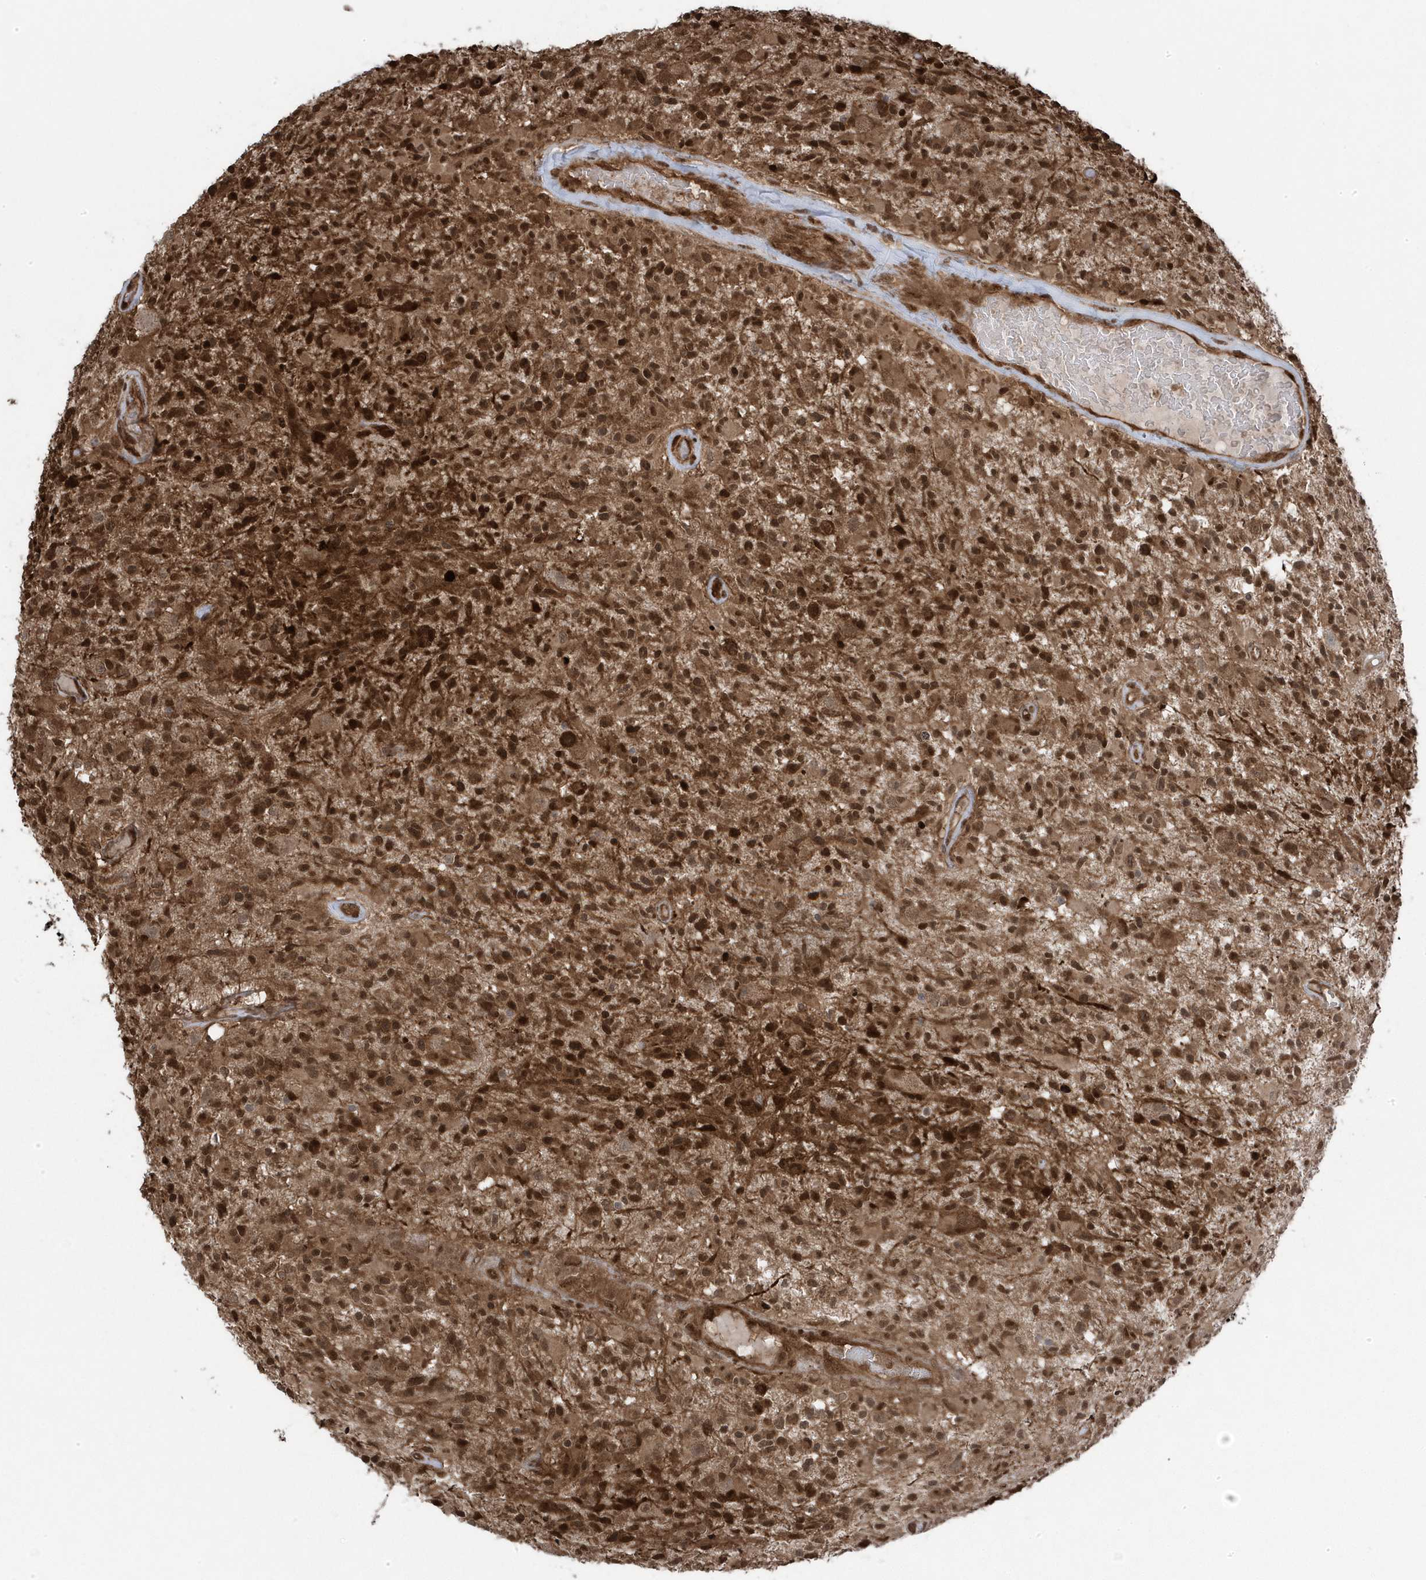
{"staining": {"intensity": "moderate", "quantity": ">75%", "location": "cytoplasmic/membranous,nuclear"}, "tissue": "glioma", "cell_type": "Tumor cells", "image_type": "cancer", "snomed": [{"axis": "morphology", "description": "Glioma, malignant, High grade"}, {"axis": "morphology", "description": "Glioblastoma, NOS"}, {"axis": "topography", "description": "Brain"}], "caption": "About >75% of tumor cells in human glioblastoma show moderate cytoplasmic/membranous and nuclear protein positivity as visualized by brown immunohistochemical staining.", "gene": "MAPK1IP1L", "patient": {"sex": "male", "age": 60}}